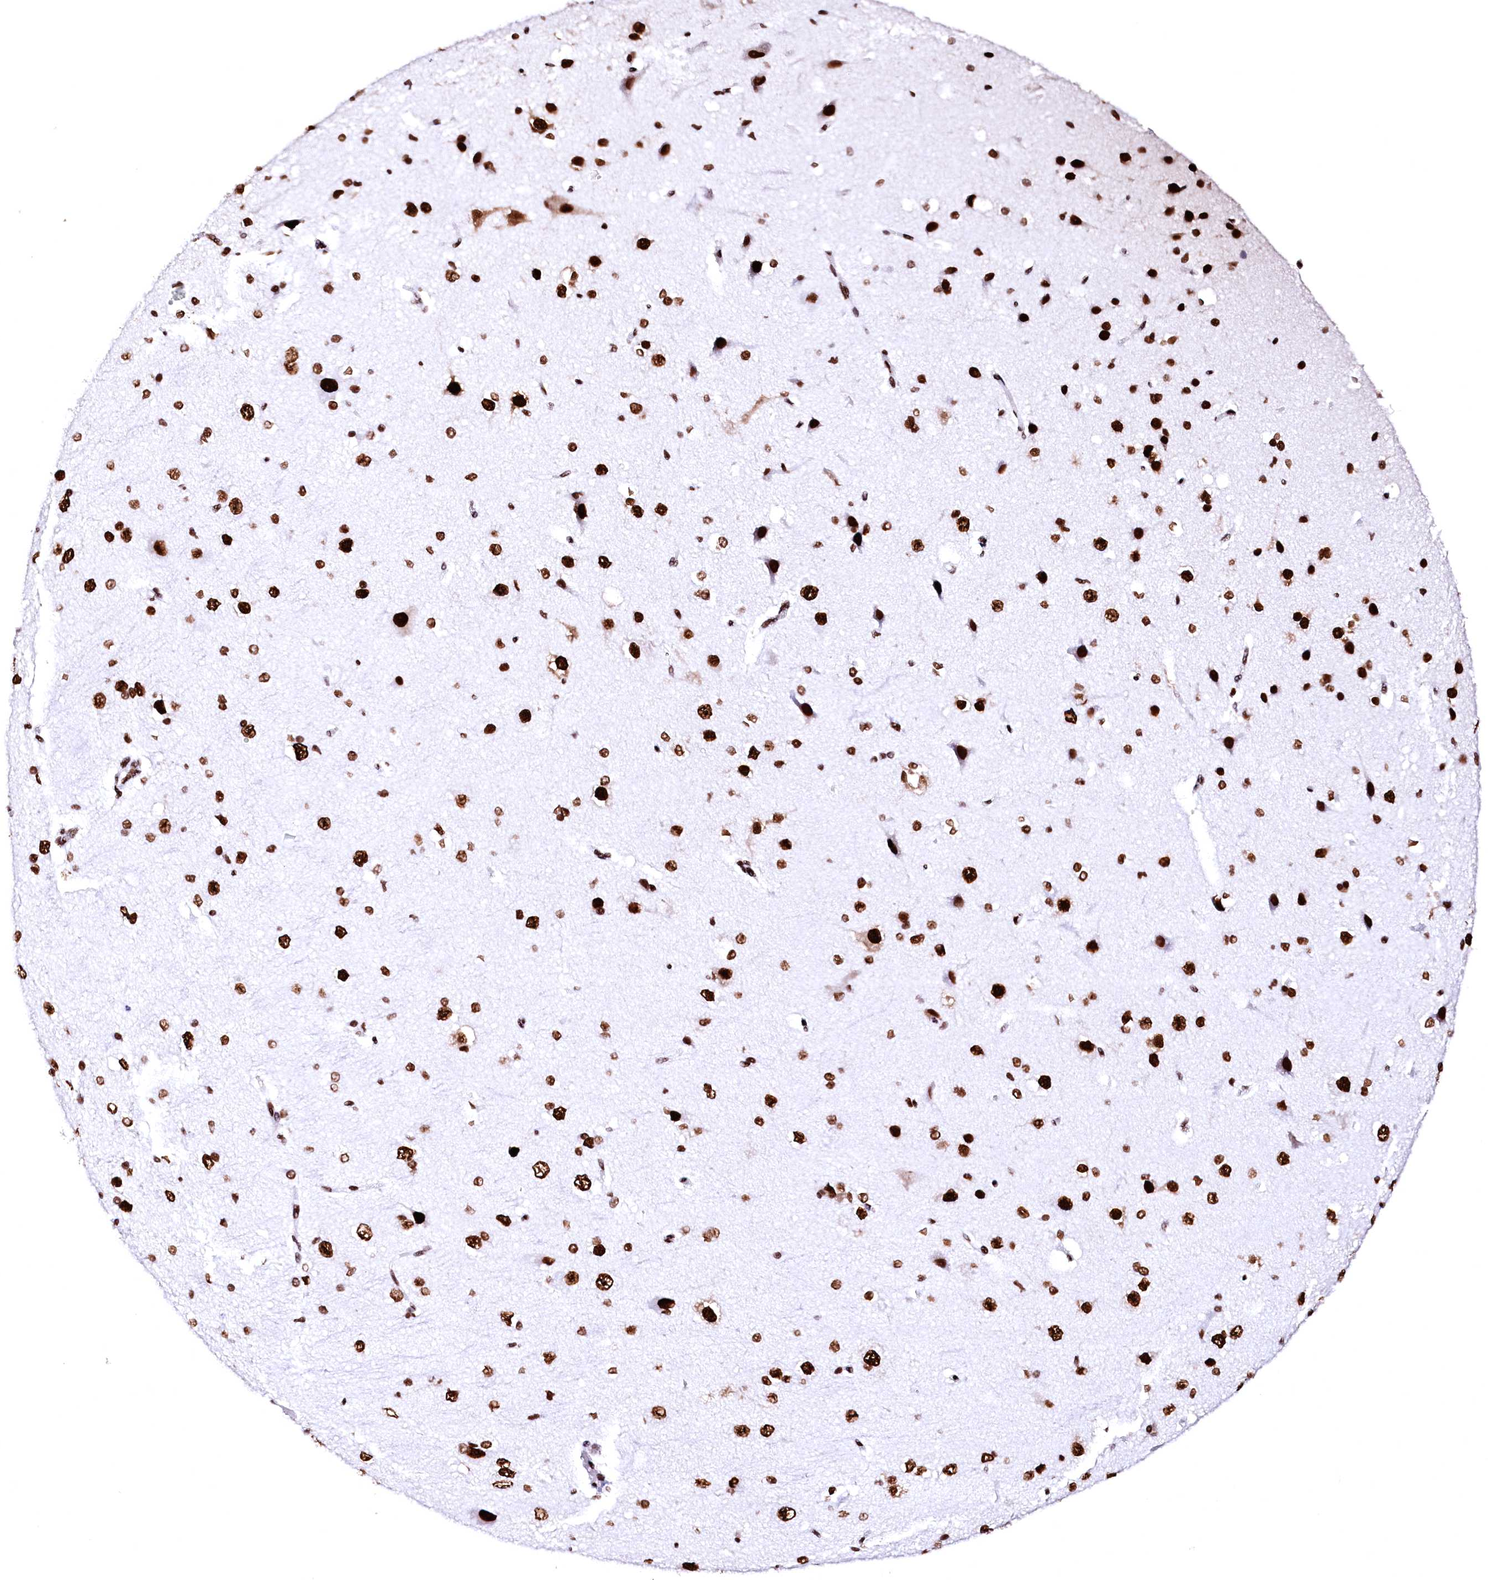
{"staining": {"intensity": "strong", "quantity": ">75%", "location": "nuclear"}, "tissue": "cerebral cortex", "cell_type": "Endothelial cells", "image_type": "normal", "snomed": [{"axis": "morphology", "description": "Normal tissue, NOS"}, {"axis": "morphology", "description": "Developmental malformation"}, {"axis": "topography", "description": "Cerebral cortex"}], "caption": "The micrograph exhibits a brown stain indicating the presence of a protein in the nuclear of endothelial cells in cerebral cortex.", "gene": "CPSF6", "patient": {"sex": "female", "age": 30}}